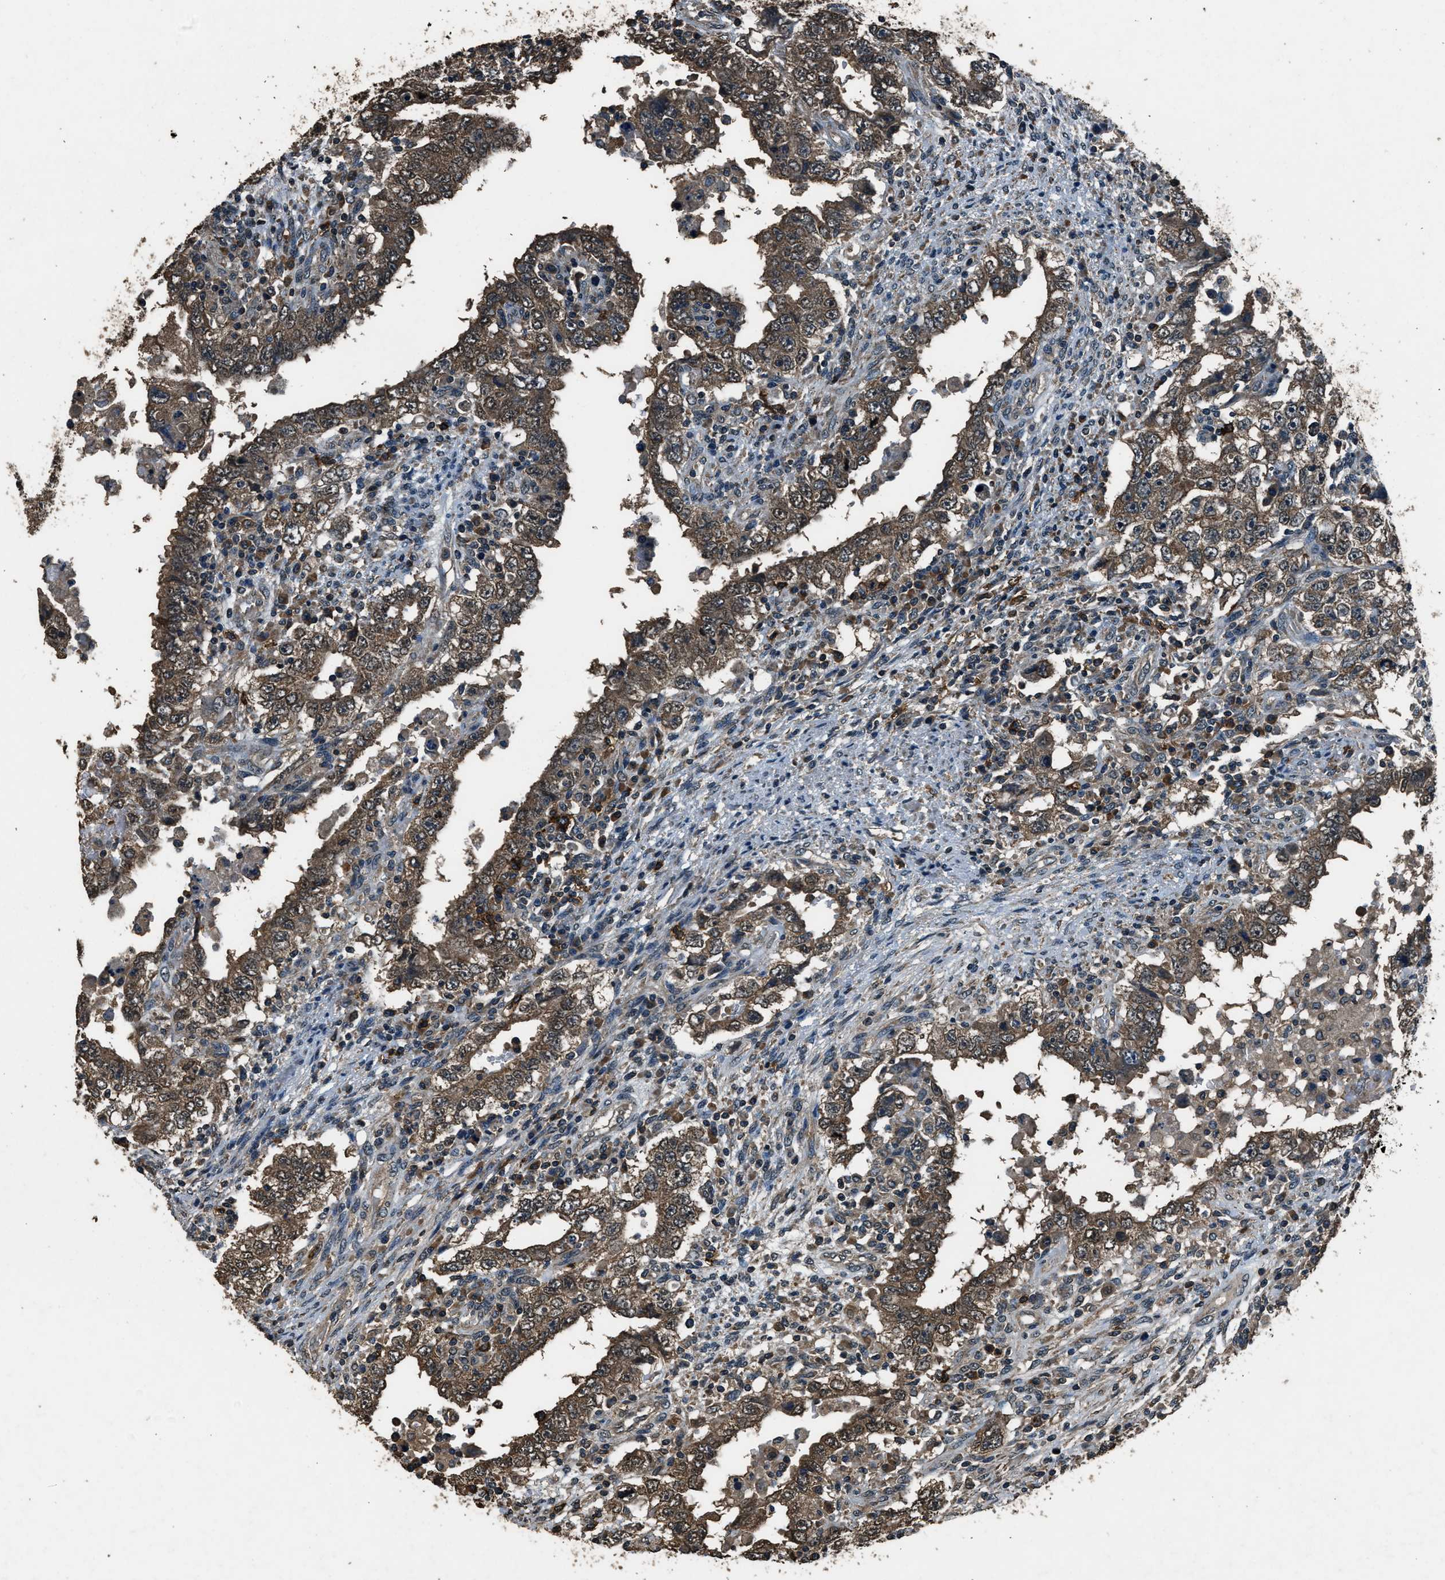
{"staining": {"intensity": "strong", "quantity": ">75%", "location": "cytoplasmic/membranous"}, "tissue": "testis cancer", "cell_type": "Tumor cells", "image_type": "cancer", "snomed": [{"axis": "morphology", "description": "Carcinoma, Embryonal, NOS"}, {"axis": "topography", "description": "Testis"}], "caption": "Tumor cells reveal high levels of strong cytoplasmic/membranous positivity in approximately >75% of cells in human testis cancer.", "gene": "SALL3", "patient": {"sex": "male", "age": 26}}